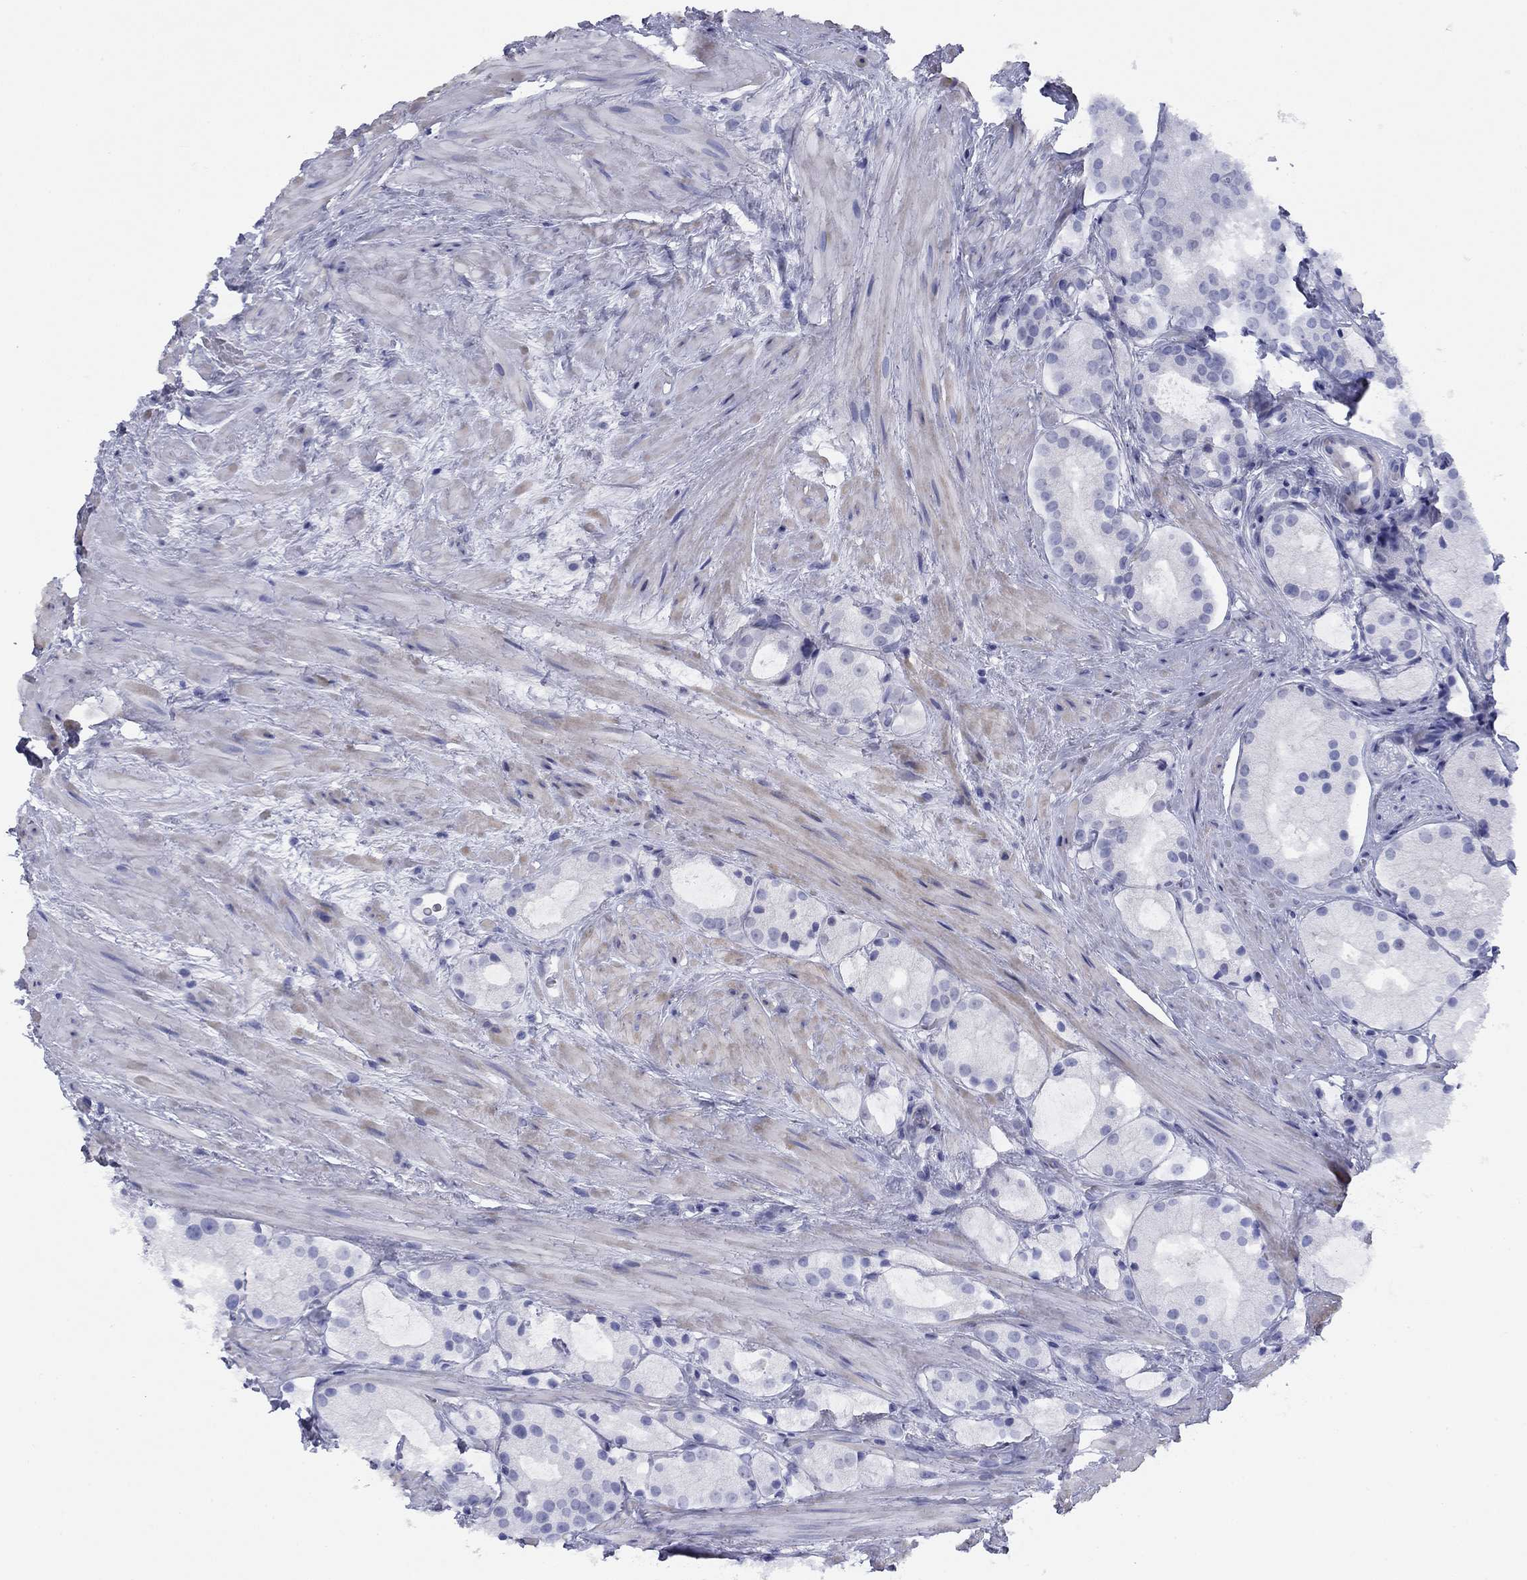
{"staining": {"intensity": "negative", "quantity": "none", "location": "none"}, "tissue": "prostate cancer", "cell_type": "Tumor cells", "image_type": "cancer", "snomed": [{"axis": "morphology", "description": "Adenocarcinoma, NOS"}, {"axis": "morphology", "description": "Adenocarcinoma, High grade"}, {"axis": "topography", "description": "Prostate"}], "caption": "Tumor cells show no significant protein staining in prostate high-grade adenocarcinoma. The staining is performed using DAB (3,3'-diaminobenzidine) brown chromogen with nuclei counter-stained in using hematoxylin.", "gene": "TIGD4", "patient": {"sex": "male", "age": 64}}